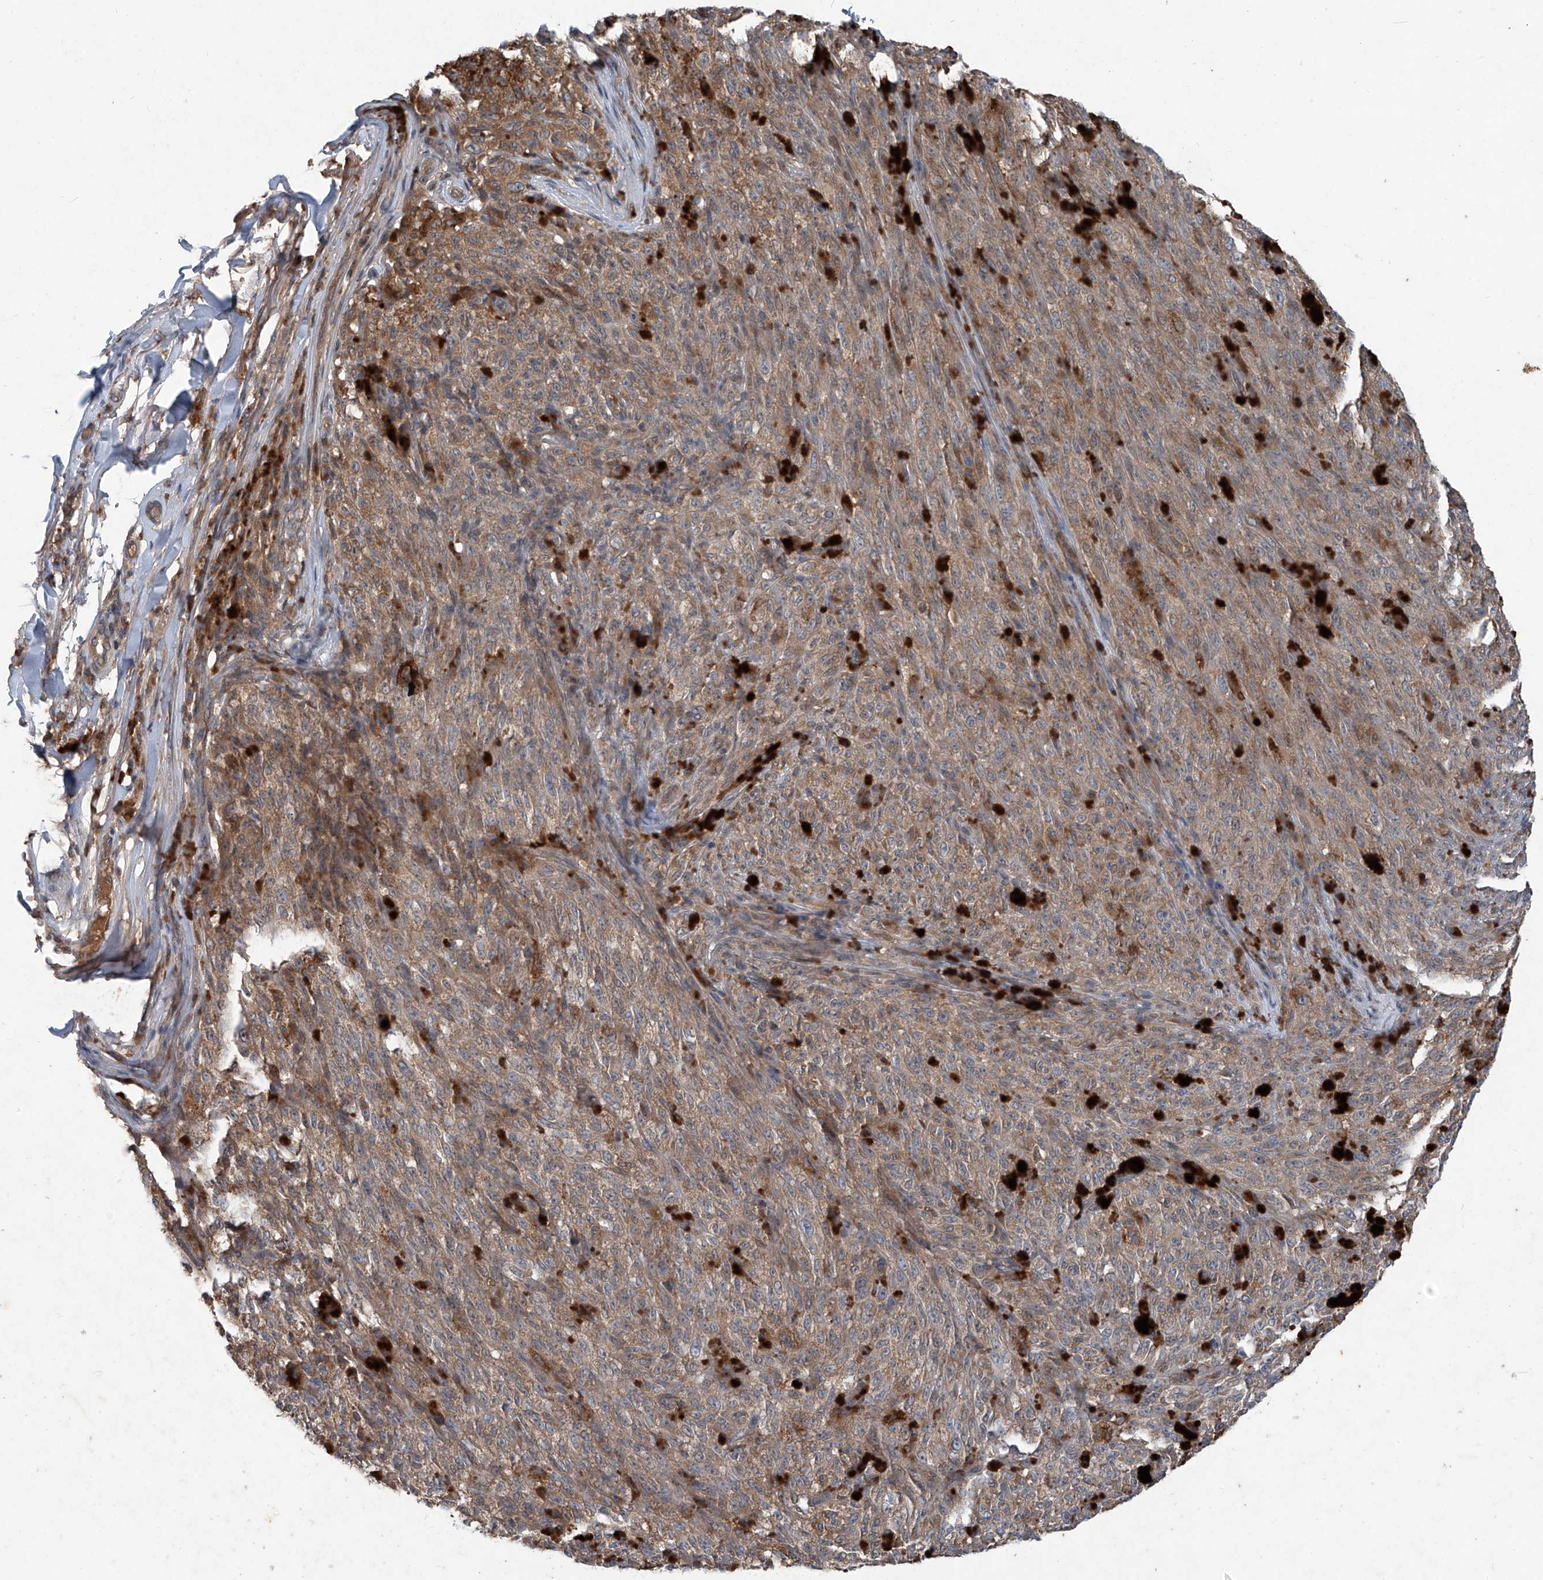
{"staining": {"intensity": "weak", "quantity": ">75%", "location": "cytoplasmic/membranous"}, "tissue": "melanoma", "cell_type": "Tumor cells", "image_type": "cancer", "snomed": [{"axis": "morphology", "description": "Malignant melanoma, NOS"}, {"axis": "topography", "description": "Skin"}], "caption": "Immunohistochemical staining of malignant melanoma reveals low levels of weak cytoplasmic/membranous protein positivity in about >75% of tumor cells.", "gene": "FOXRED2", "patient": {"sex": "female", "age": 82}}